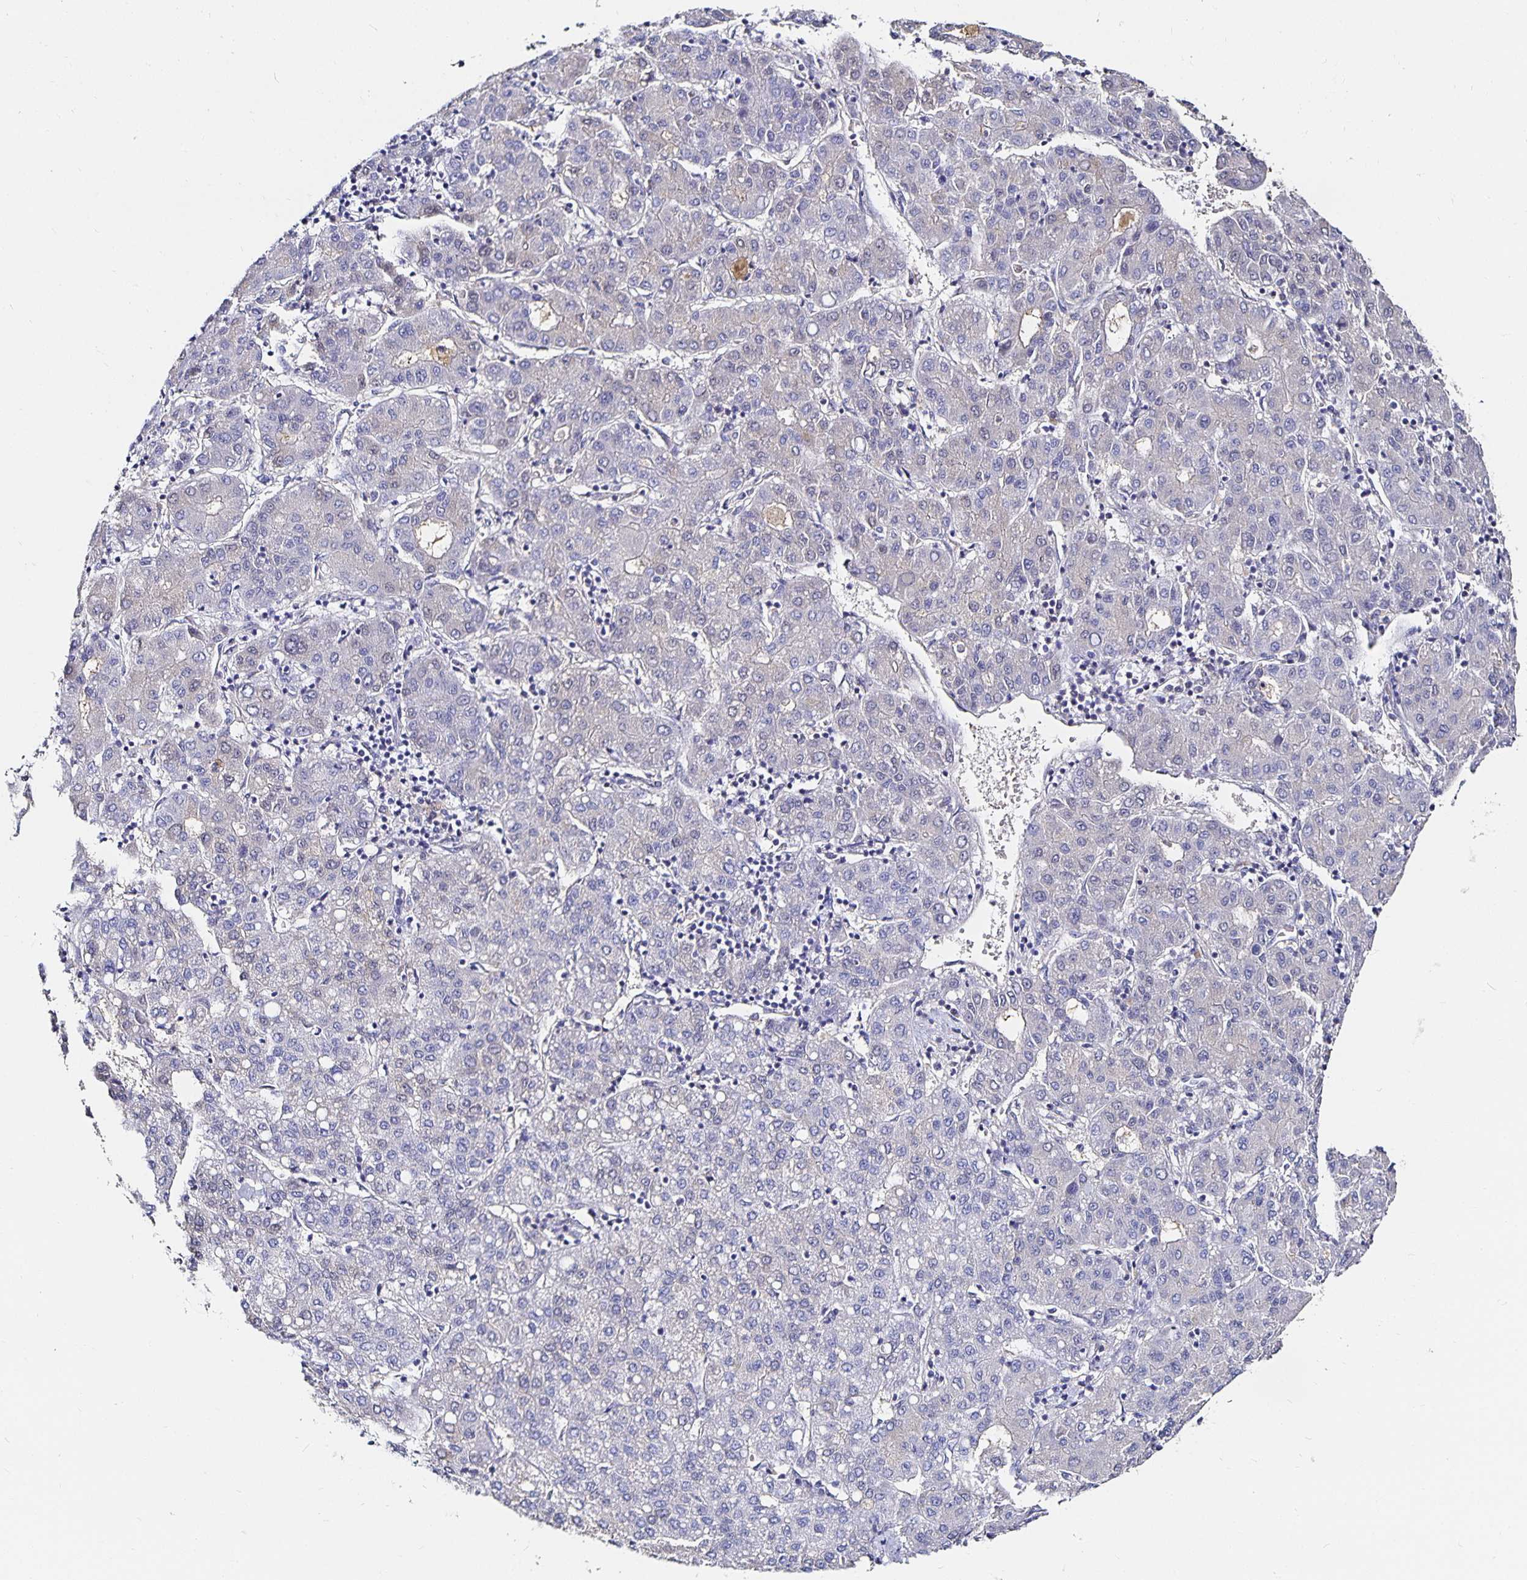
{"staining": {"intensity": "negative", "quantity": "none", "location": "none"}, "tissue": "liver cancer", "cell_type": "Tumor cells", "image_type": "cancer", "snomed": [{"axis": "morphology", "description": "Carcinoma, Hepatocellular, NOS"}, {"axis": "topography", "description": "Liver"}], "caption": "A histopathology image of liver cancer stained for a protein reveals no brown staining in tumor cells.", "gene": "TTR", "patient": {"sex": "male", "age": 65}}